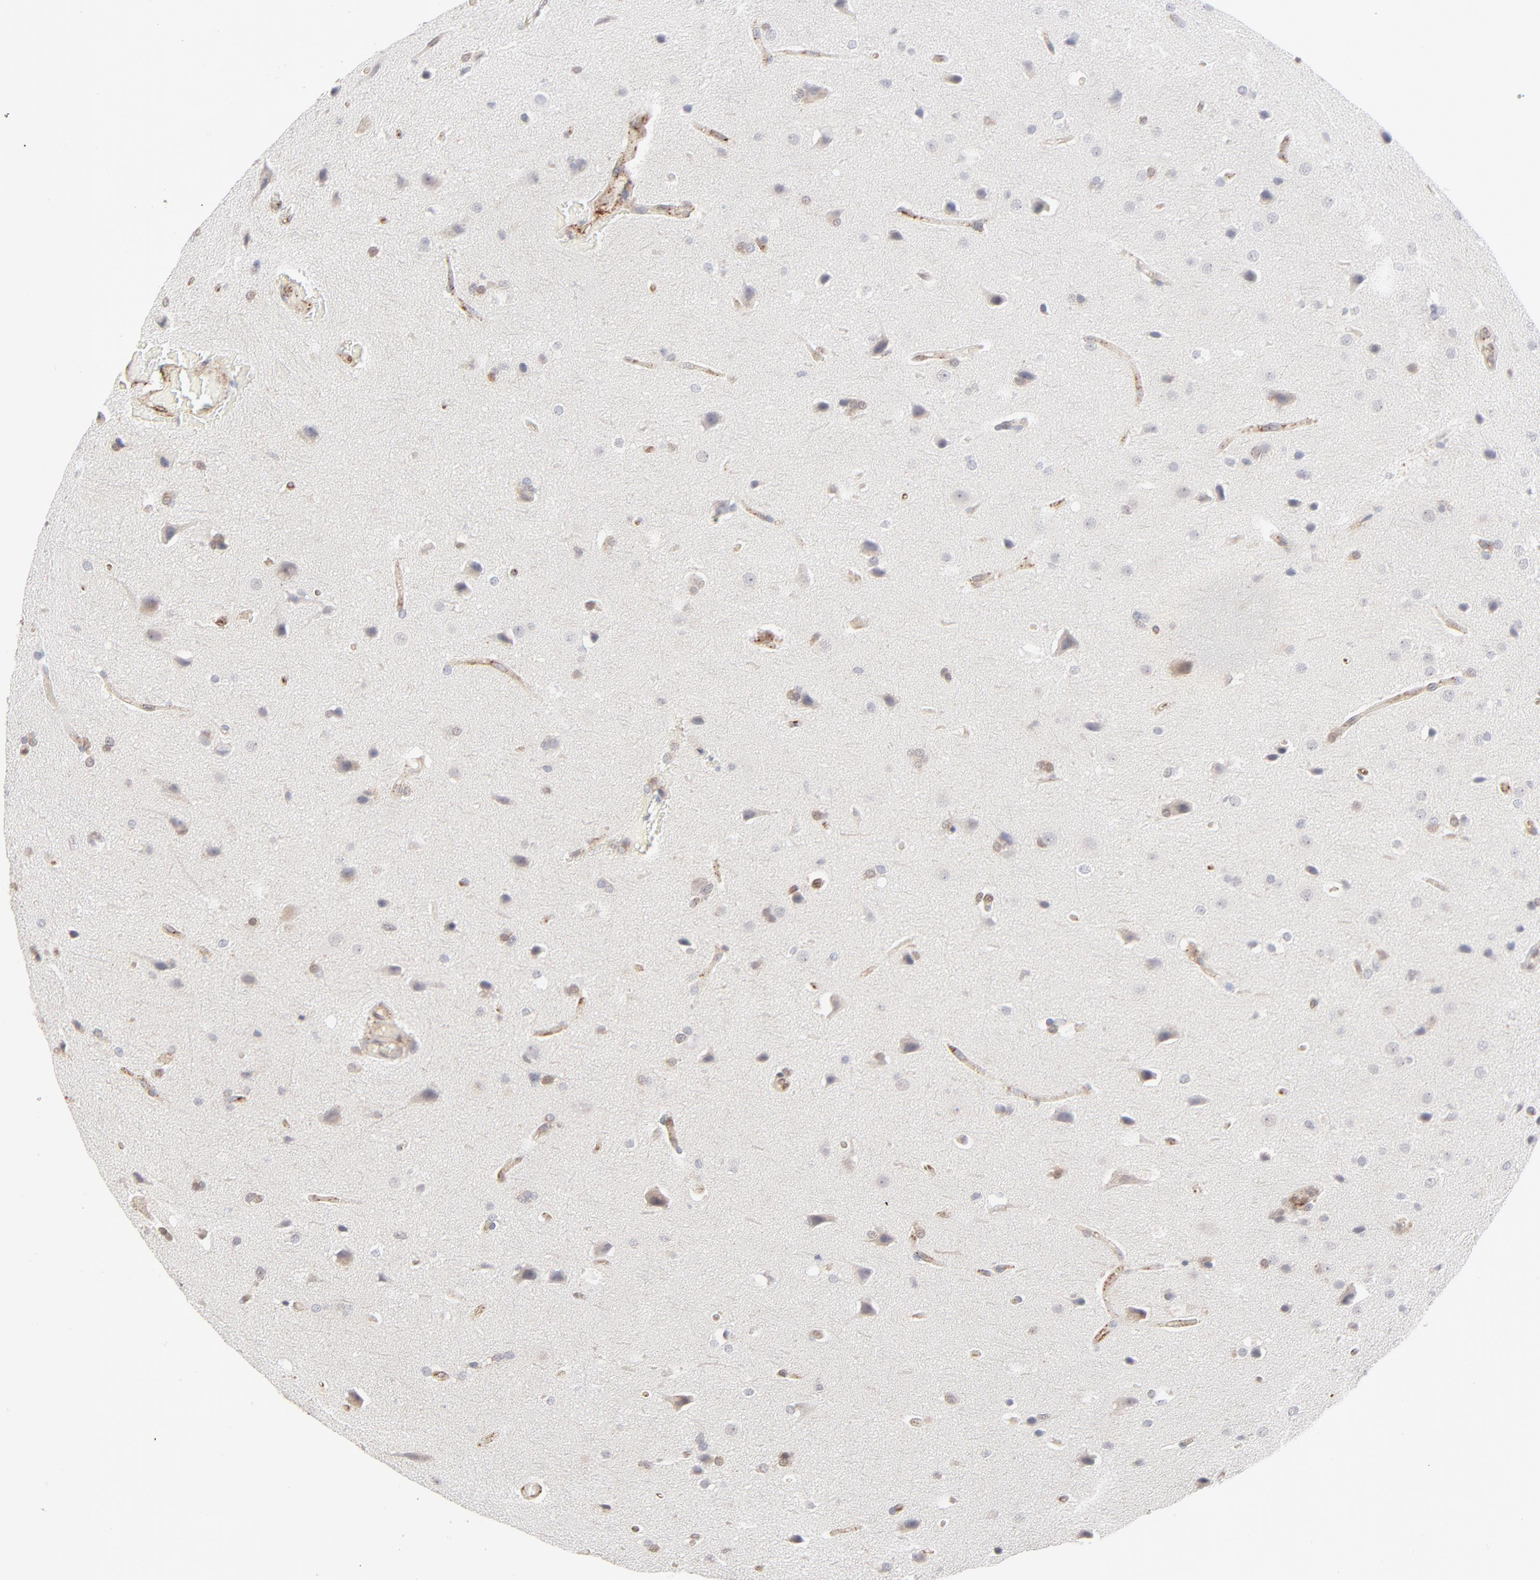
{"staining": {"intensity": "negative", "quantity": "none", "location": "none"}, "tissue": "glioma", "cell_type": "Tumor cells", "image_type": "cancer", "snomed": [{"axis": "morphology", "description": "Glioma, malignant, Low grade"}, {"axis": "topography", "description": "Cerebral cortex"}], "caption": "Human glioma stained for a protein using immunohistochemistry (IHC) displays no positivity in tumor cells.", "gene": "CDK6", "patient": {"sex": "female", "age": 47}}